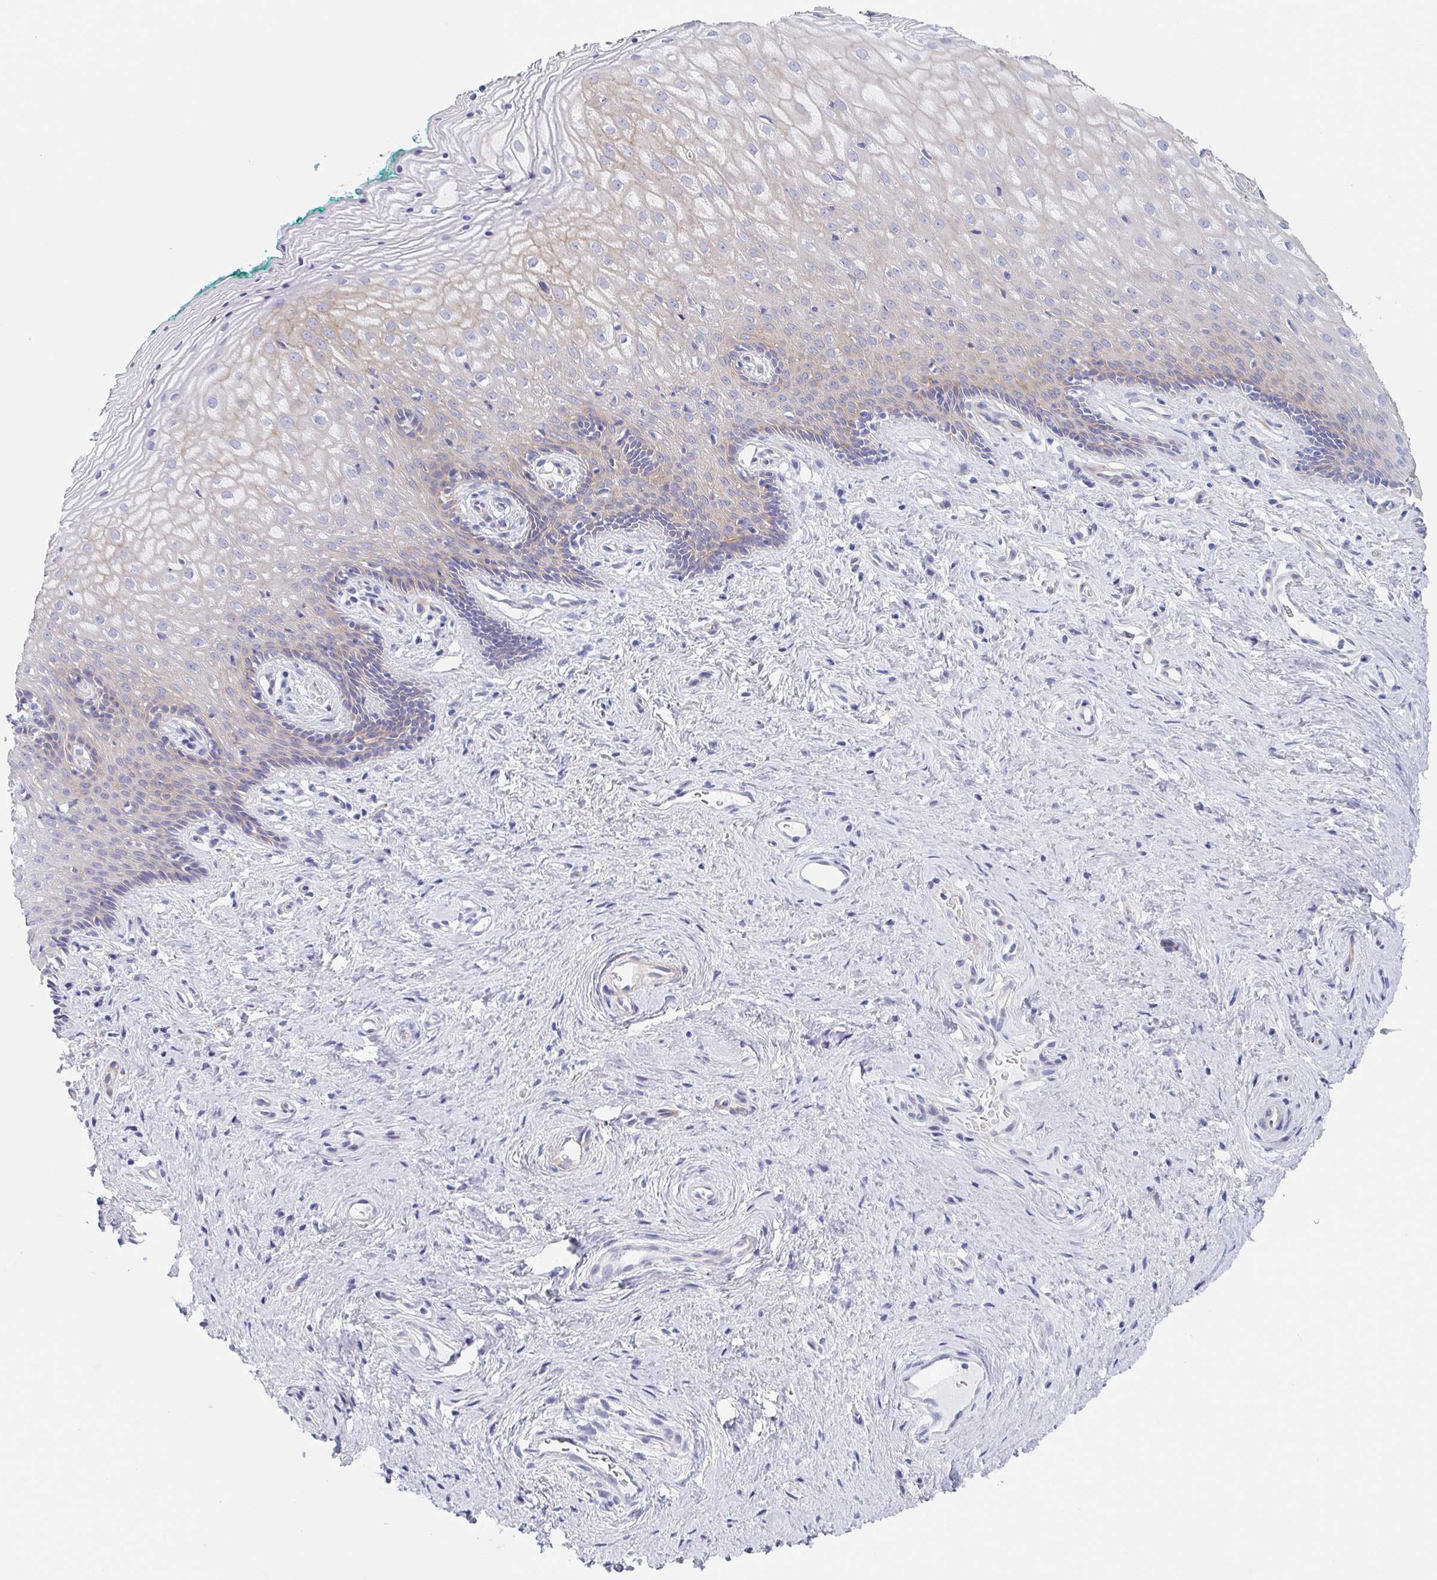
{"staining": {"intensity": "weak", "quantity": "<25%", "location": "cytoplasmic/membranous"}, "tissue": "vagina", "cell_type": "Squamous epithelial cells", "image_type": "normal", "snomed": [{"axis": "morphology", "description": "Normal tissue, NOS"}, {"axis": "topography", "description": "Vagina"}], "caption": "Vagina stained for a protein using IHC exhibits no positivity squamous epithelial cells.", "gene": "DYNC1I1", "patient": {"sex": "female", "age": 45}}